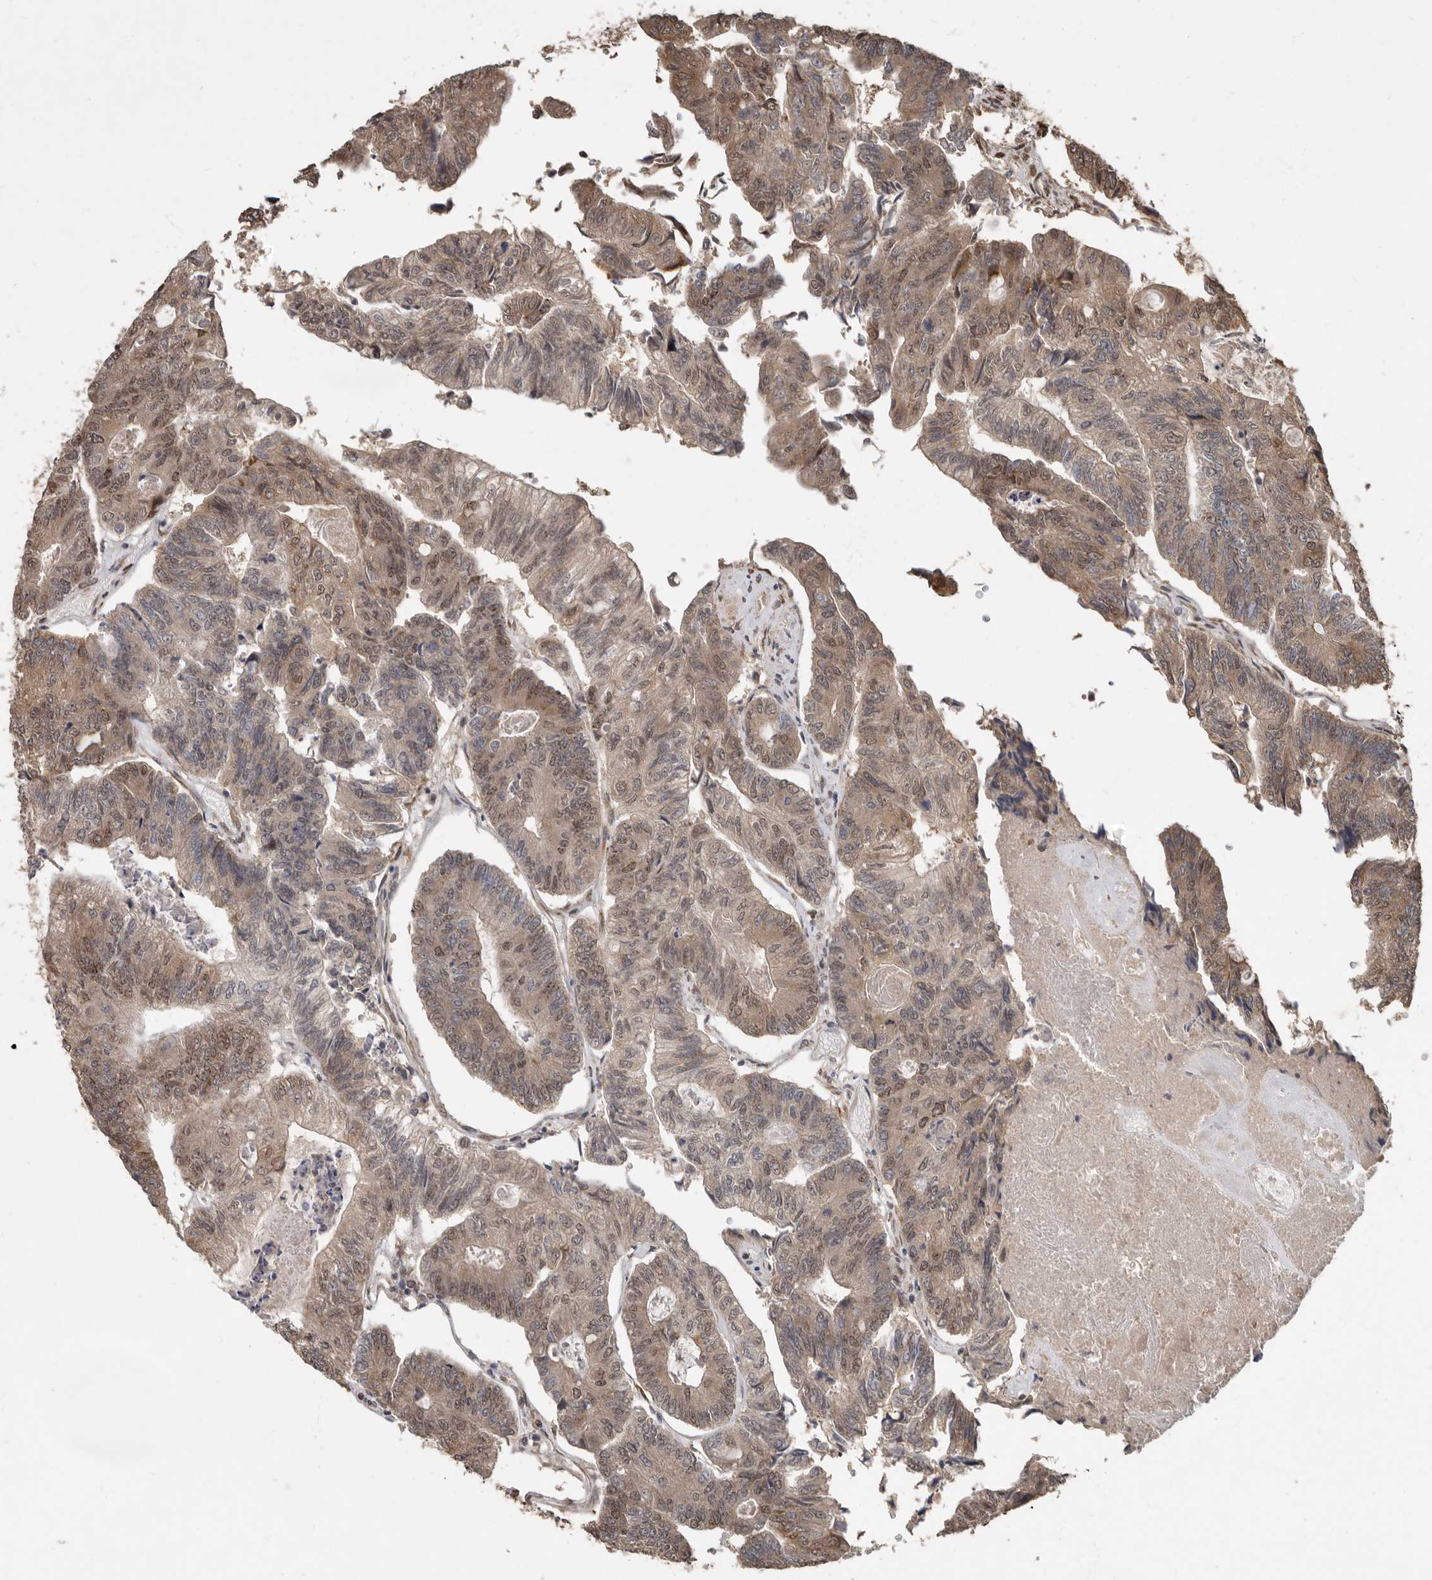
{"staining": {"intensity": "moderate", "quantity": ">75%", "location": "cytoplasmic/membranous,nuclear"}, "tissue": "colorectal cancer", "cell_type": "Tumor cells", "image_type": "cancer", "snomed": [{"axis": "morphology", "description": "Adenocarcinoma, NOS"}, {"axis": "topography", "description": "Colon"}], "caption": "DAB (3,3'-diaminobenzidine) immunohistochemical staining of adenocarcinoma (colorectal) reveals moderate cytoplasmic/membranous and nuclear protein expression in approximately >75% of tumor cells.", "gene": "LRGUK", "patient": {"sex": "female", "age": 67}}